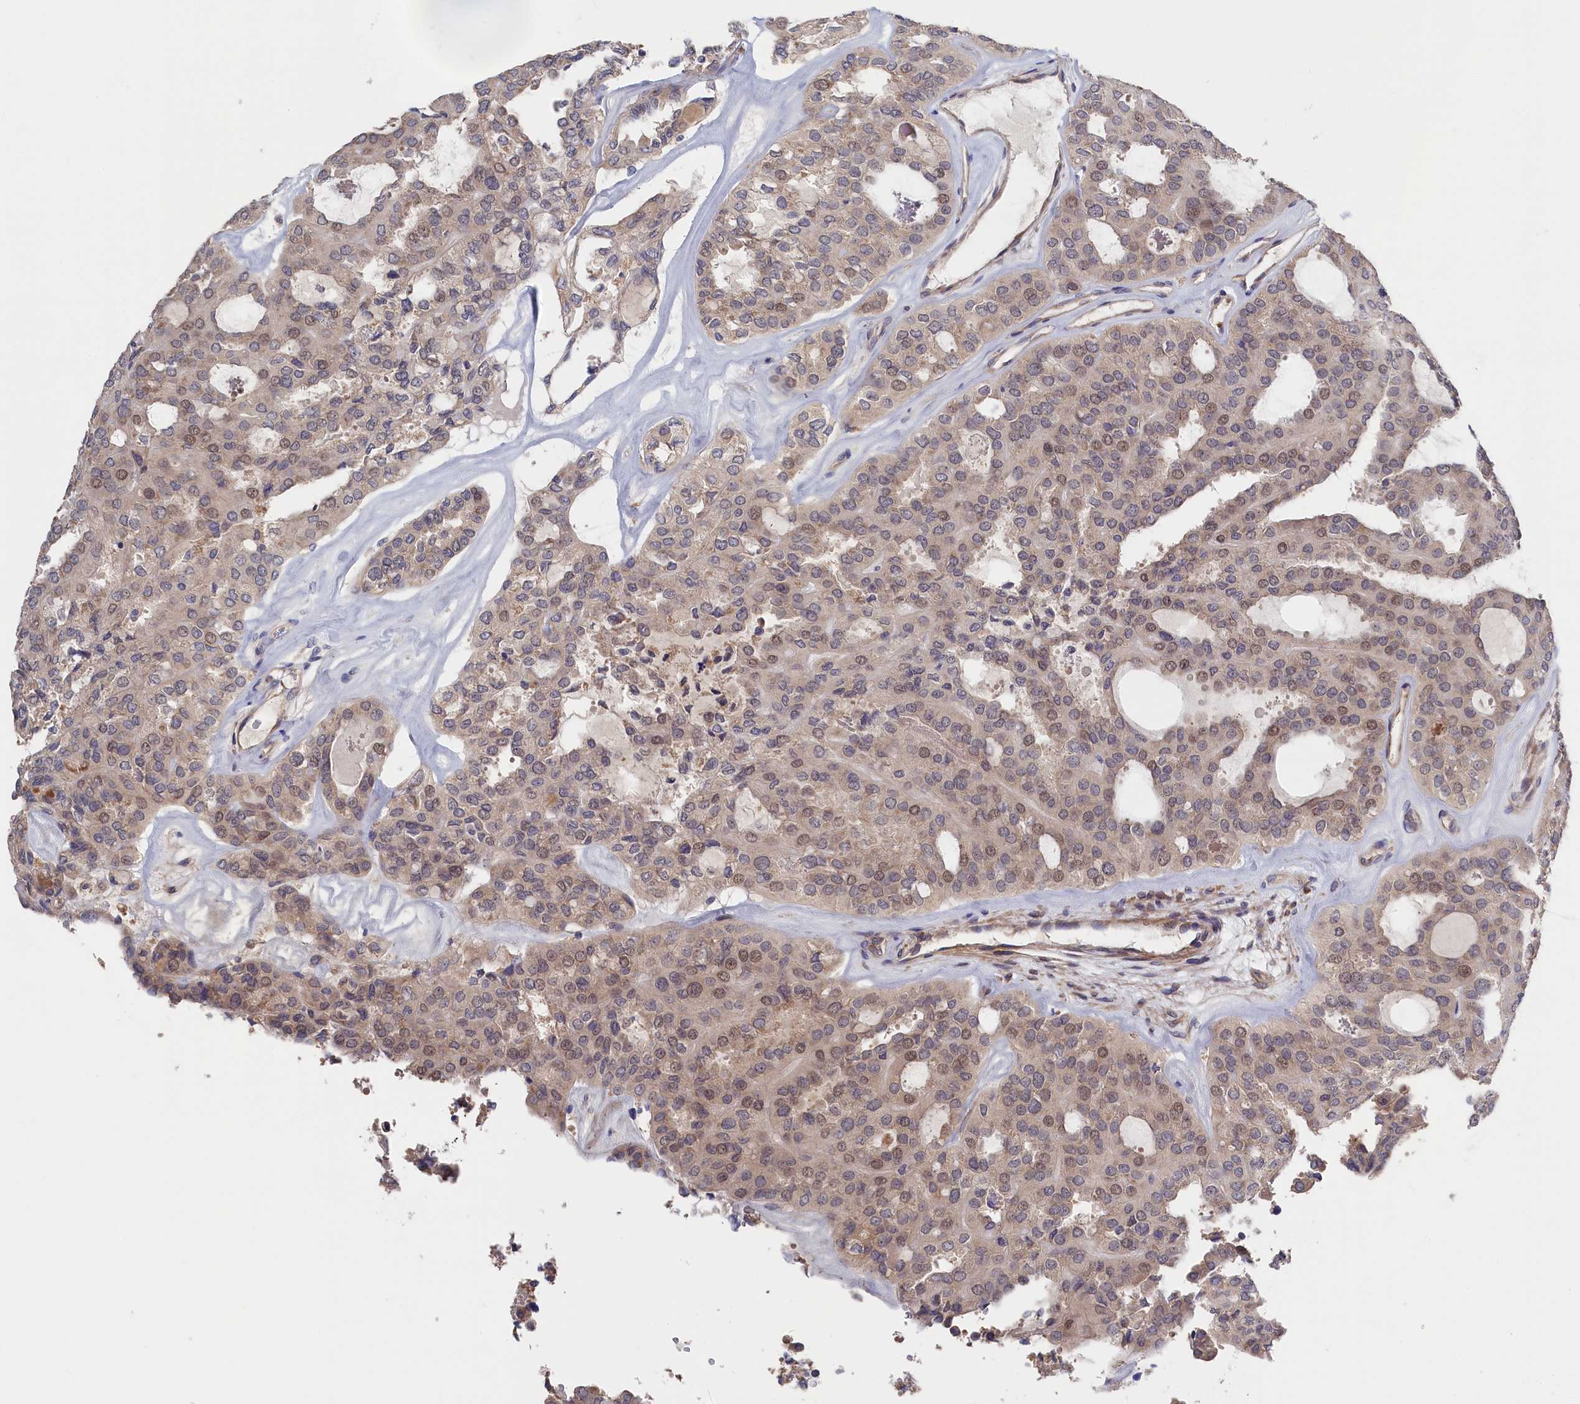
{"staining": {"intensity": "weak", "quantity": "25%-75%", "location": "nuclear"}, "tissue": "thyroid cancer", "cell_type": "Tumor cells", "image_type": "cancer", "snomed": [{"axis": "morphology", "description": "Follicular adenoma carcinoma, NOS"}, {"axis": "topography", "description": "Thyroid gland"}], "caption": "Brown immunohistochemical staining in human follicular adenoma carcinoma (thyroid) demonstrates weak nuclear expression in about 25%-75% of tumor cells.", "gene": "CYB5D2", "patient": {"sex": "male", "age": 75}}